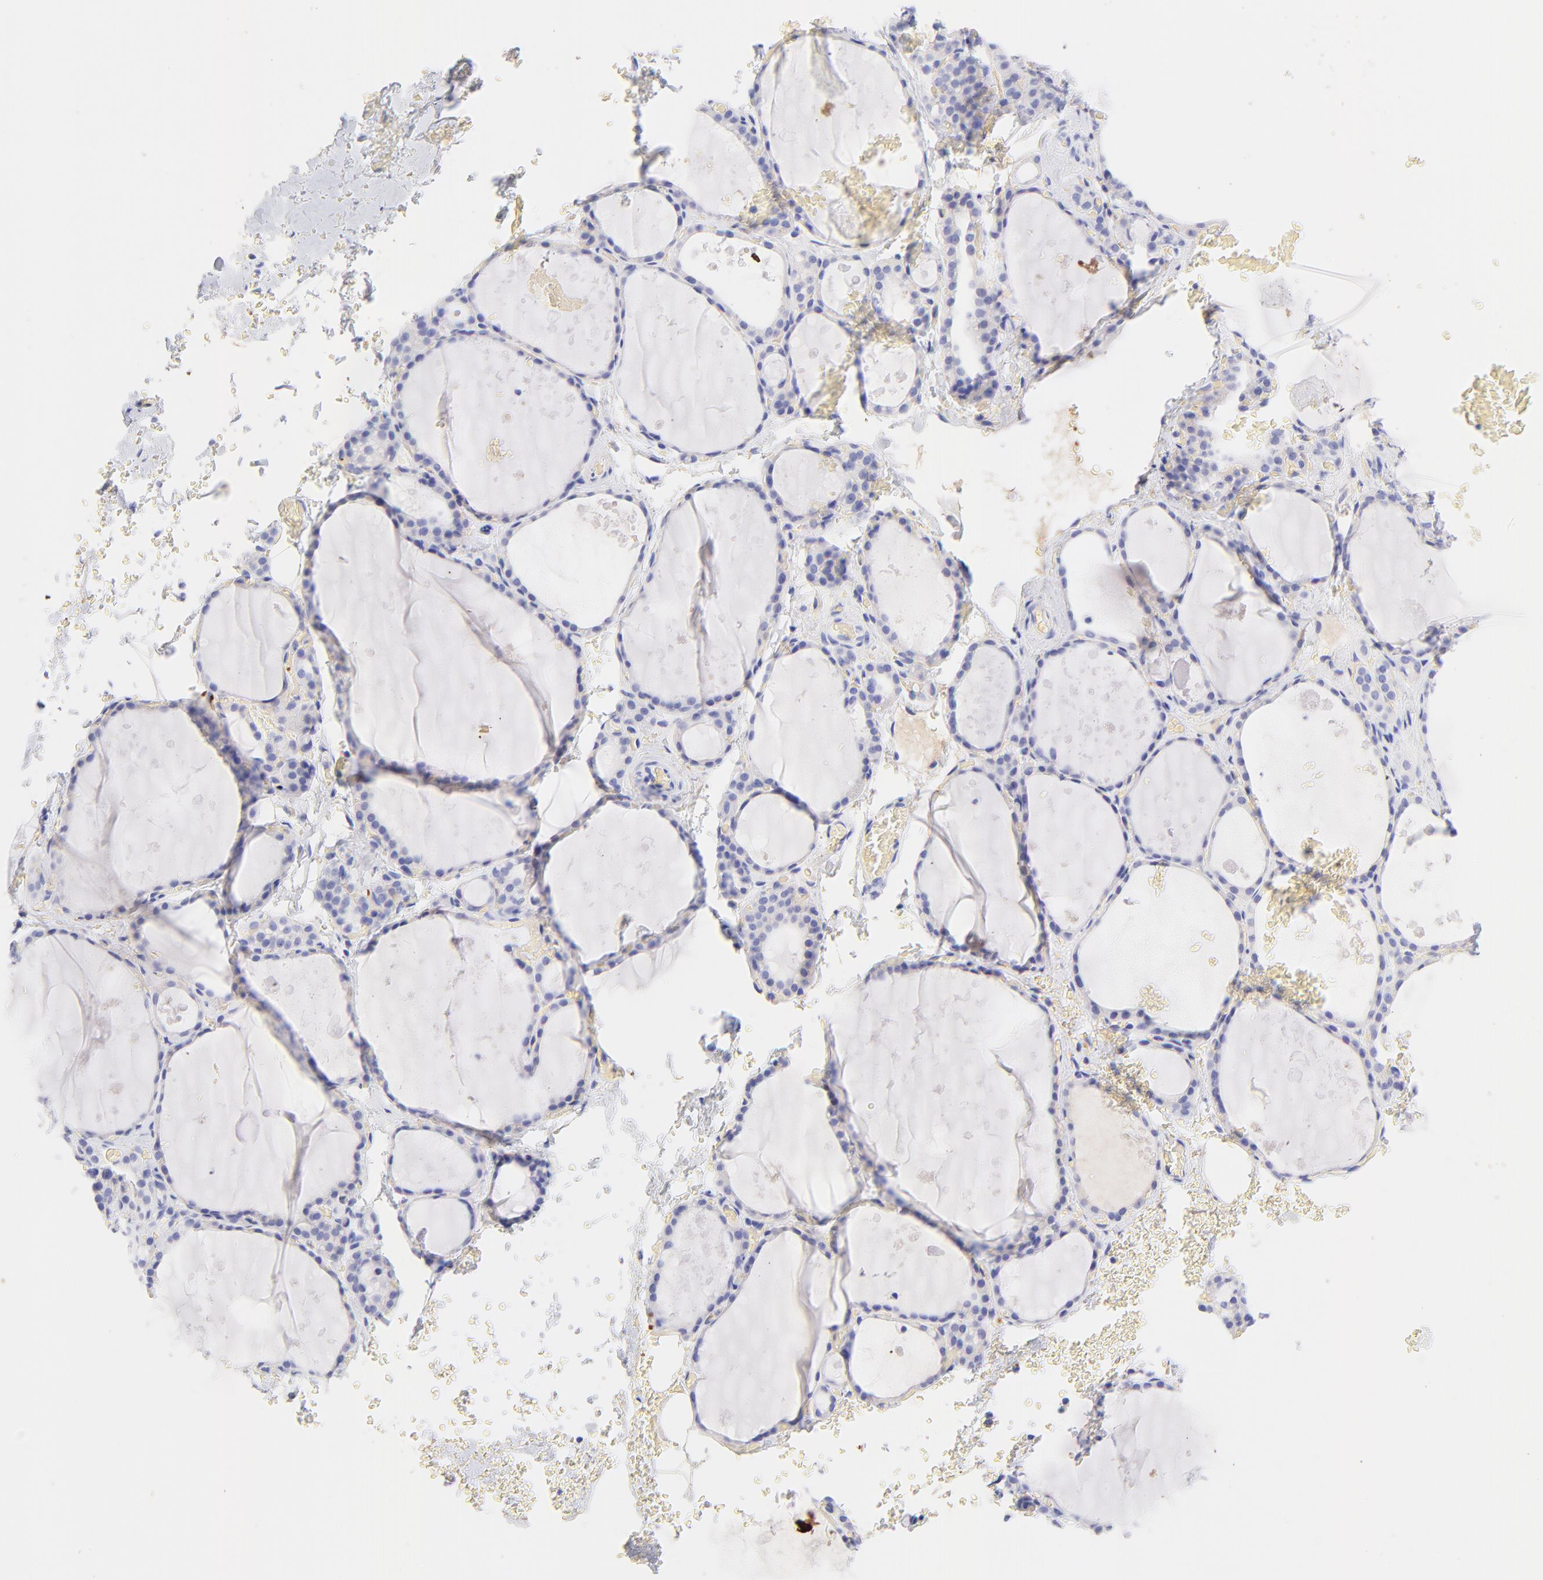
{"staining": {"intensity": "negative", "quantity": "none", "location": "none"}, "tissue": "thyroid gland", "cell_type": "Glandular cells", "image_type": "normal", "snomed": [{"axis": "morphology", "description": "Normal tissue, NOS"}, {"axis": "topography", "description": "Thyroid gland"}], "caption": "Thyroid gland stained for a protein using immunohistochemistry (IHC) displays no expression glandular cells.", "gene": "FRMPD3", "patient": {"sex": "male", "age": 61}}